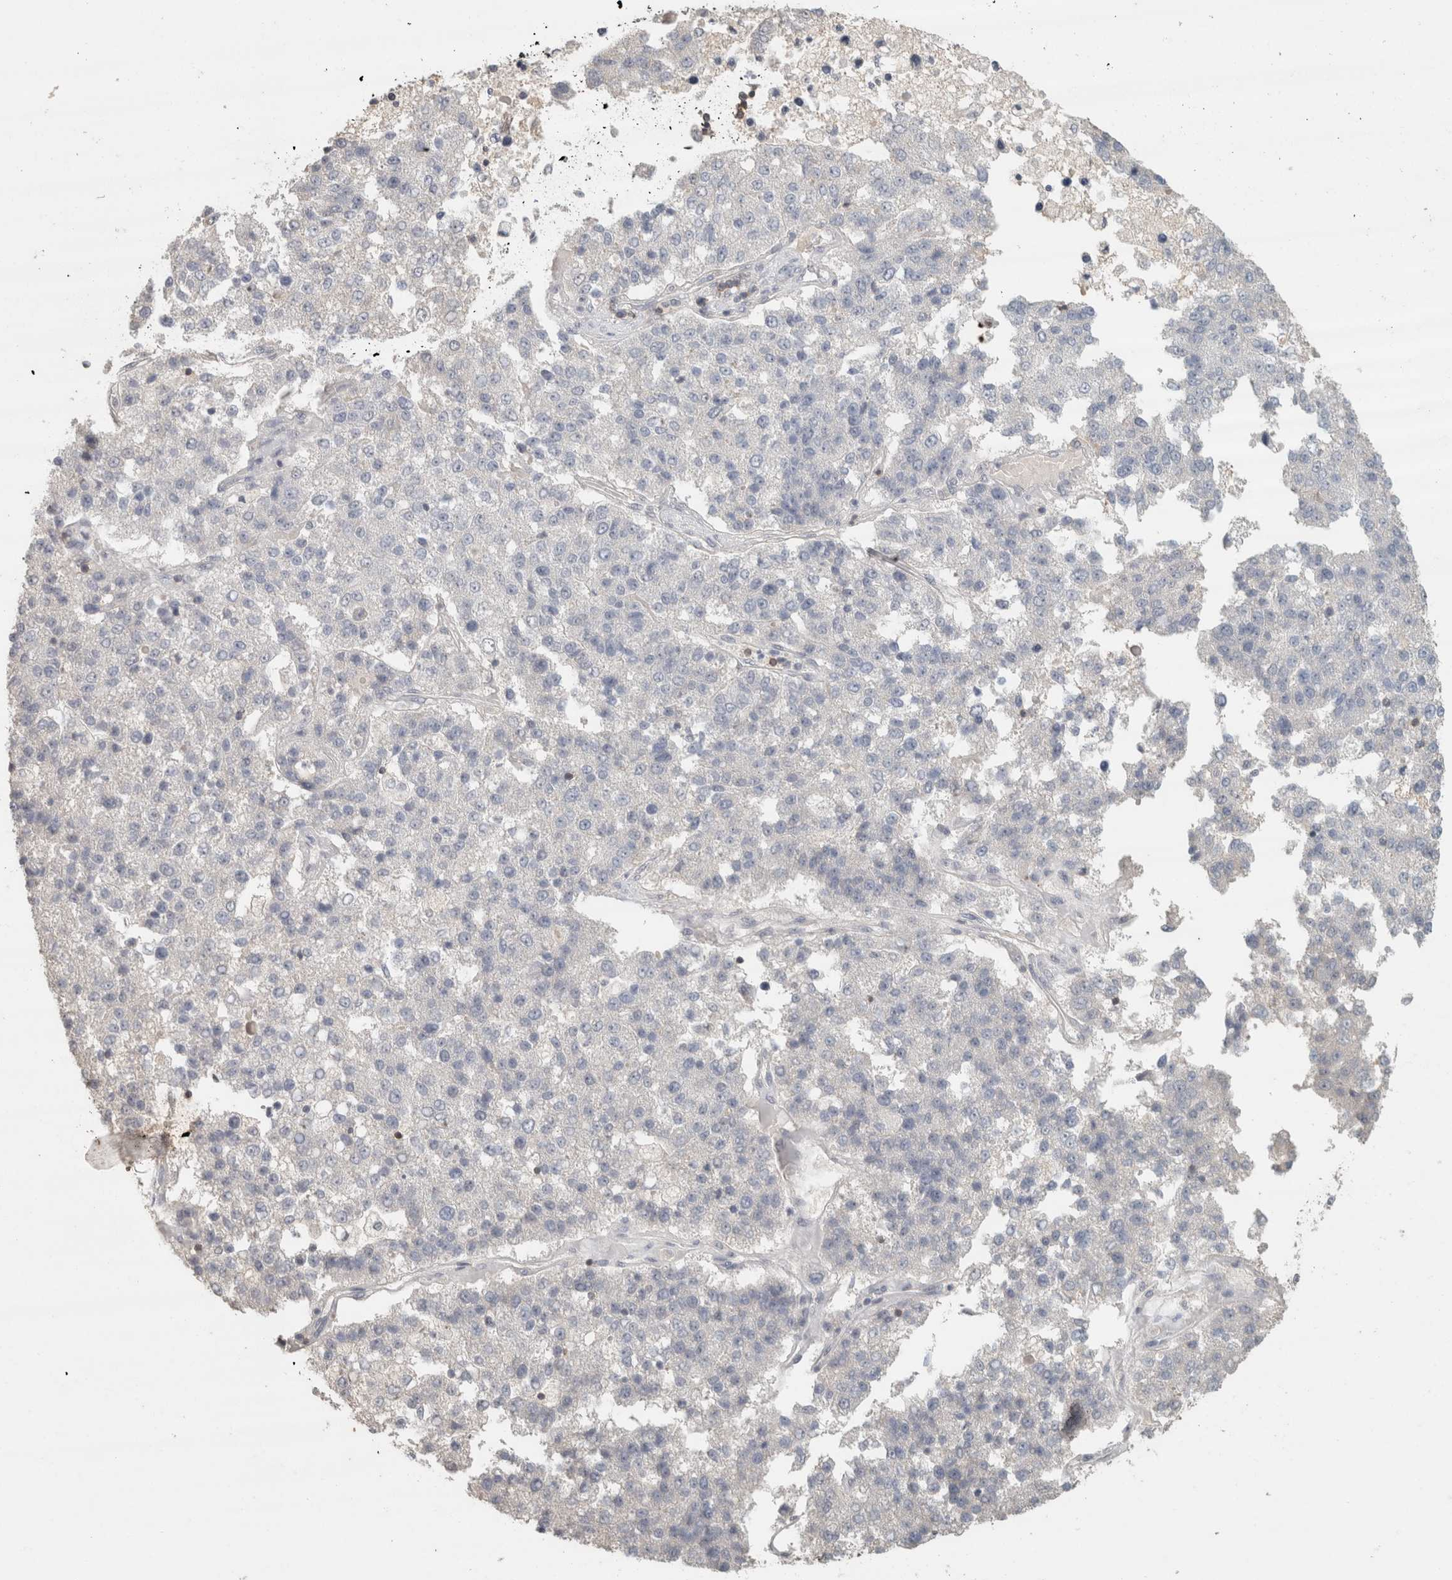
{"staining": {"intensity": "negative", "quantity": "none", "location": "none"}, "tissue": "pancreatic cancer", "cell_type": "Tumor cells", "image_type": "cancer", "snomed": [{"axis": "morphology", "description": "Adenocarcinoma, NOS"}, {"axis": "topography", "description": "Pancreas"}], "caption": "An immunohistochemistry (IHC) histopathology image of adenocarcinoma (pancreatic) is shown. There is no staining in tumor cells of adenocarcinoma (pancreatic).", "gene": "TRAT1", "patient": {"sex": "female", "age": 61}}